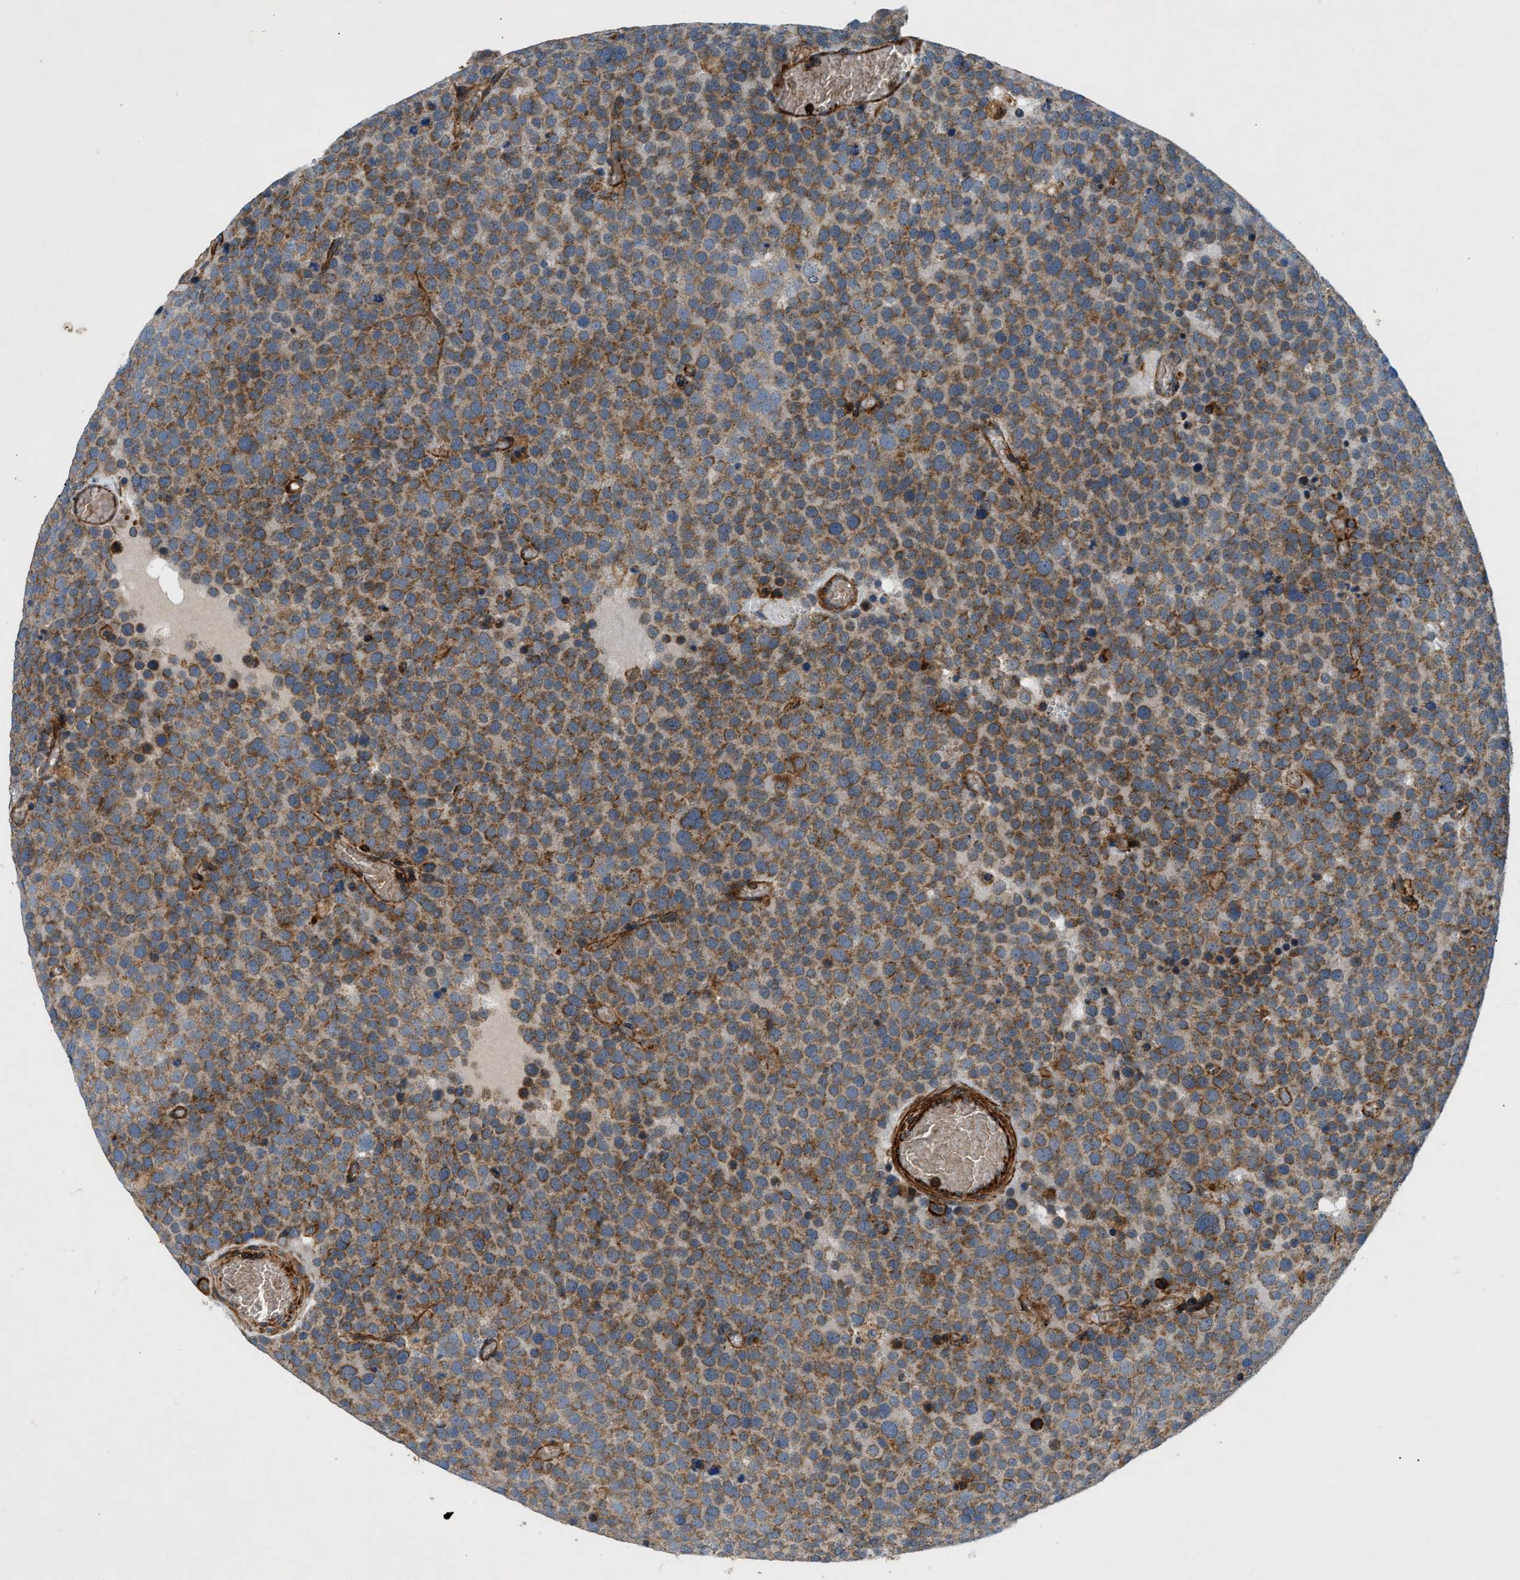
{"staining": {"intensity": "moderate", "quantity": ">75%", "location": "cytoplasmic/membranous"}, "tissue": "testis cancer", "cell_type": "Tumor cells", "image_type": "cancer", "snomed": [{"axis": "morphology", "description": "Normal tissue, NOS"}, {"axis": "morphology", "description": "Seminoma, NOS"}, {"axis": "topography", "description": "Testis"}], "caption": "Immunohistochemistry (IHC) micrograph of neoplastic tissue: human testis seminoma stained using IHC displays medium levels of moderate protein expression localized specifically in the cytoplasmic/membranous of tumor cells, appearing as a cytoplasmic/membranous brown color.", "gene": "DHODH", "patient": {"sex": "male", "age": 71}}